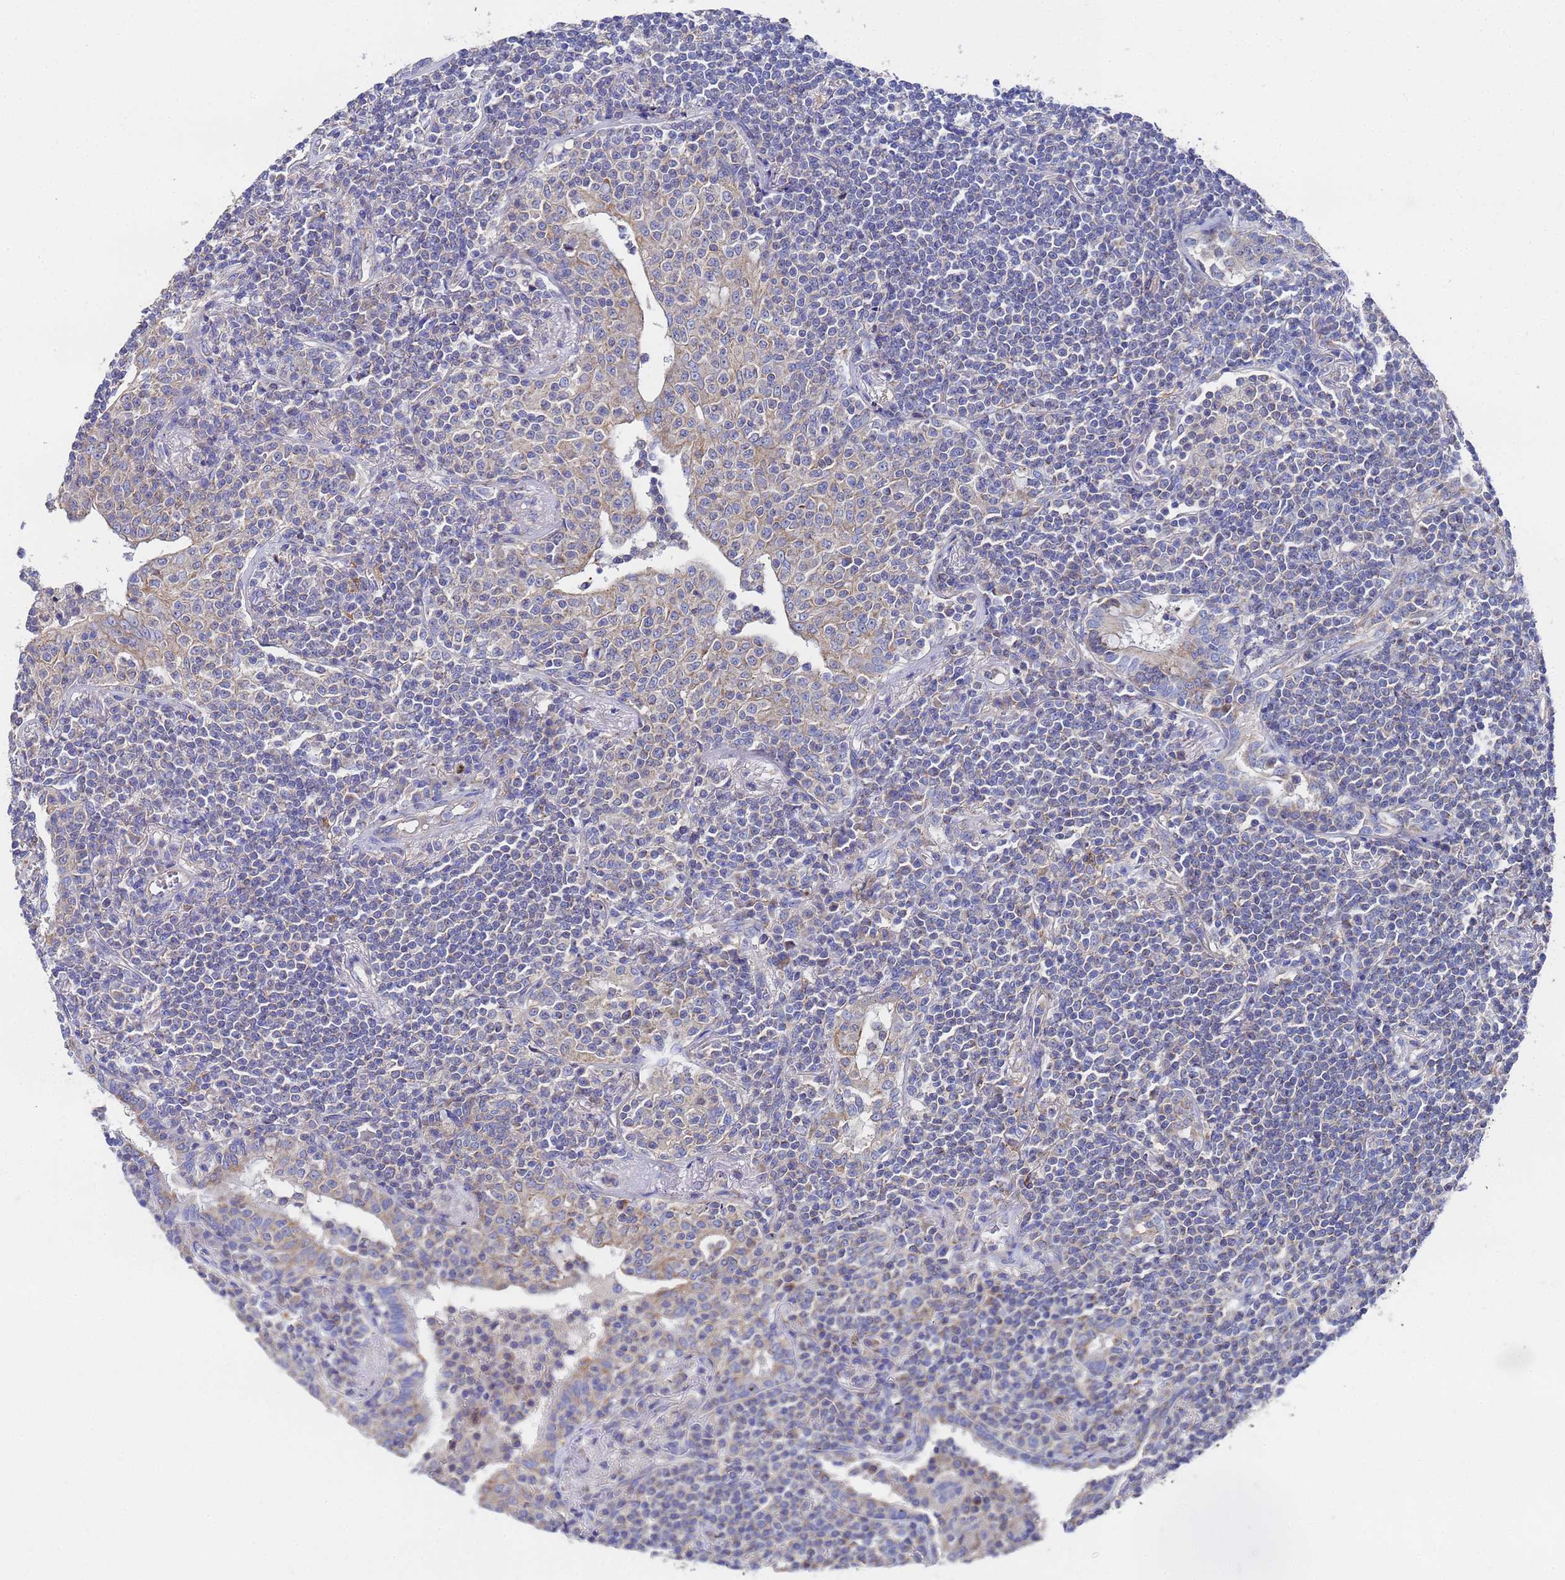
{"staining": {"intensity": "negative", "quantity": "none", "location": "none"}, "tissue": "lymphoma", "cell_type": "Tumor cells", "image_type": "cancer", "snomed": [{"axis": "morphology", "description": "Malignant lymphoma, non-Hodgkin's type, Low grade"}, {"axis": "topography", "description": "Lung"}], "caption": "Immunohistochemistry (IHC) of lymphoma shows no staining in tumor cells.", "gene": "FAHD2A", "patient": {"sex": "female", "age": 71}}